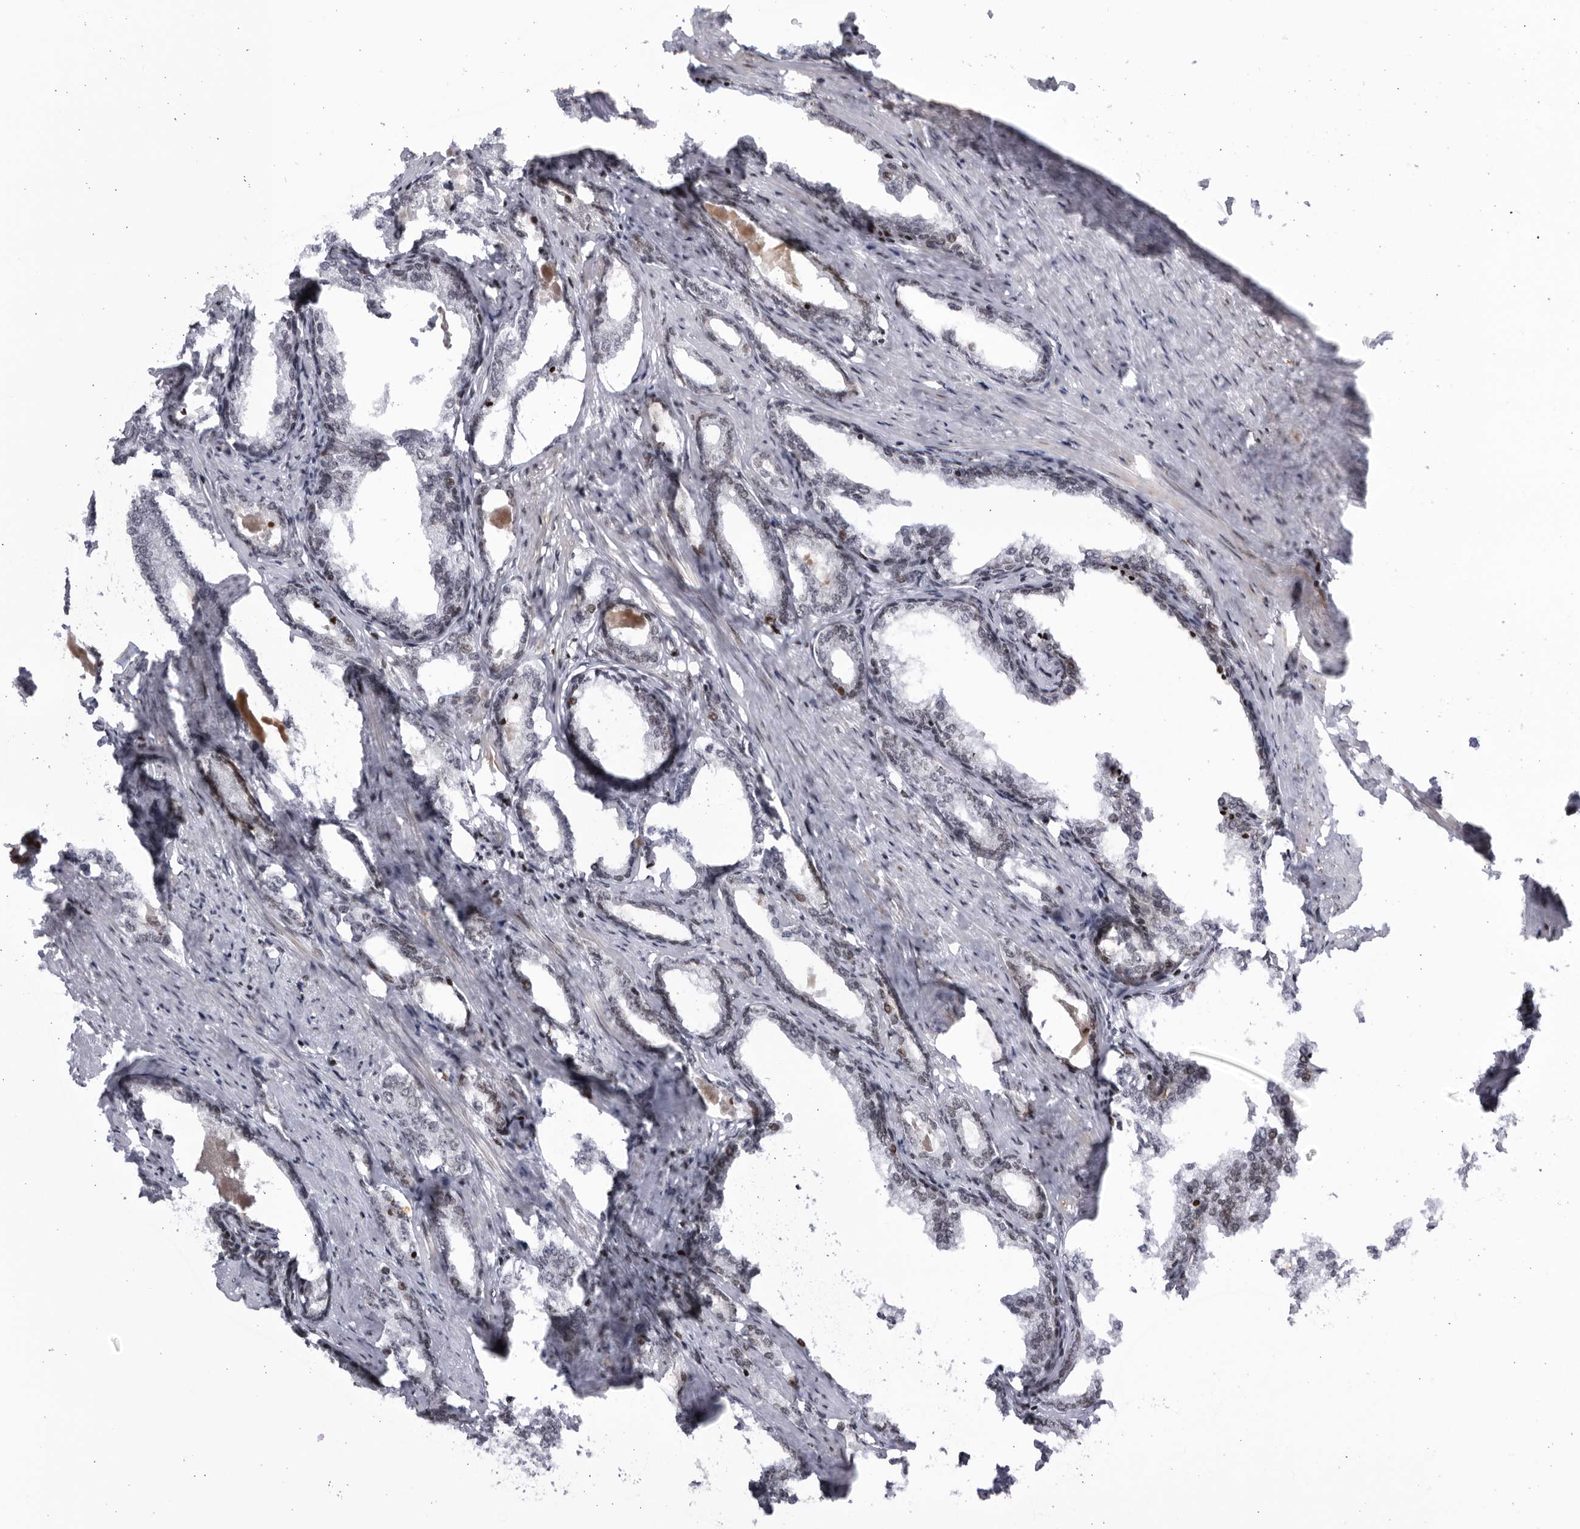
{"staining": {"intensity": "negative", "quantity": "none", "location": "none"}, "tissue": "prostate cancer", "cell_type": "Tumor cells", "image_type": "cancer", "snomed": [{"axis": "morphology", "description": "Adenocarcinoma, High grade"}, {"axis": "topography", "description": "Prostate"}], "caption": "Tumor cells are negative for protein expression in human high-grade adenocarcinoma (prostate).", "gene": "DTL", "patient": {"sex": "male", "age": 58}}